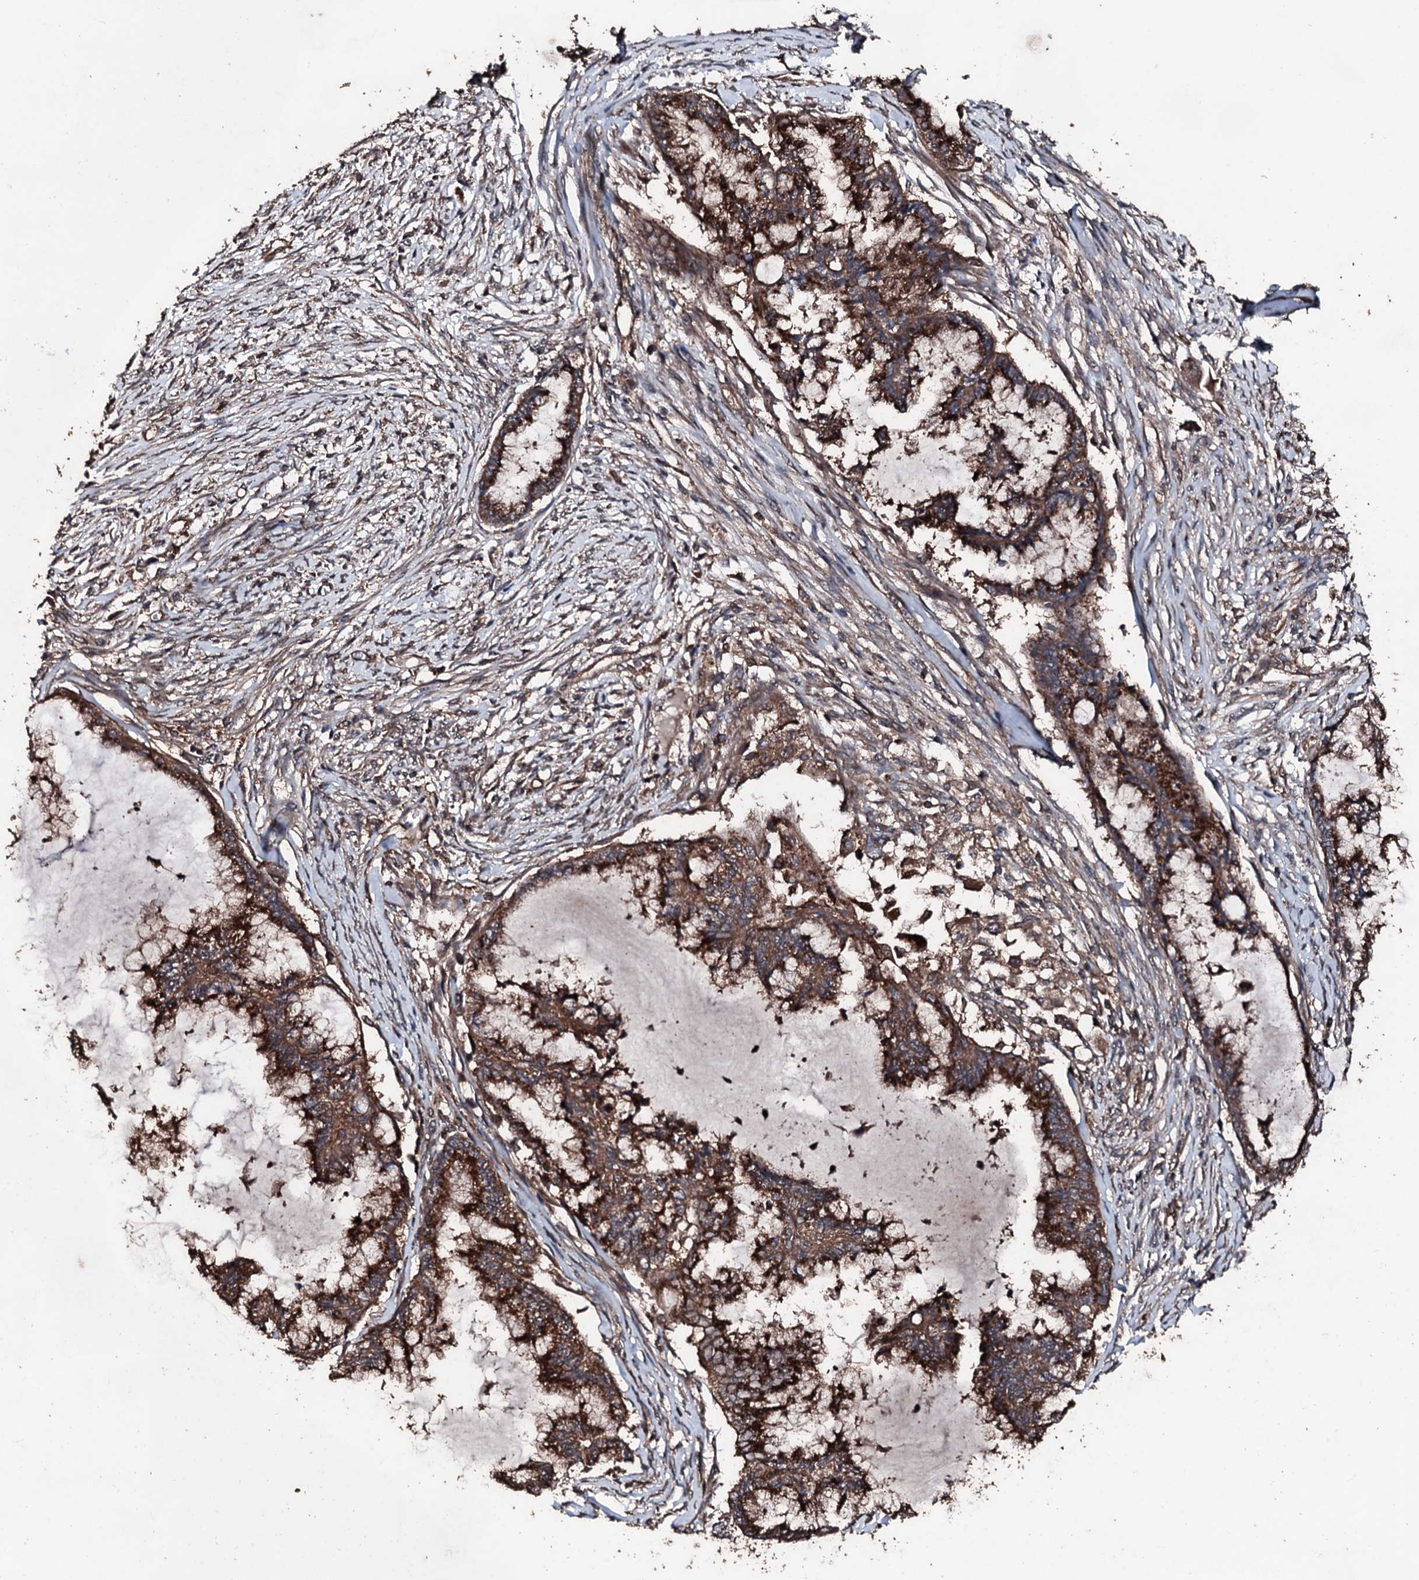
{"staining": {"intensity": "strong", "quantity": ">75%", "location": "cytoplasmic/membranous"}, "tissue": "endometrial cancer", "cell_type": "Tumor cells", "image_type": "cancer", "snomed": [{"axis": "morphology", "description": "Adenocarcinoma, NOS"}, {"axis": "topography", "description": "Endometrium"}], "caption": "A brown stain labels strong cytoplasmic/membranous expression of a protein in human endometrial adenocarcinoma tumor cells.", "gene": "KIF18A", "patient": {"sex": "female", "age": 86}}